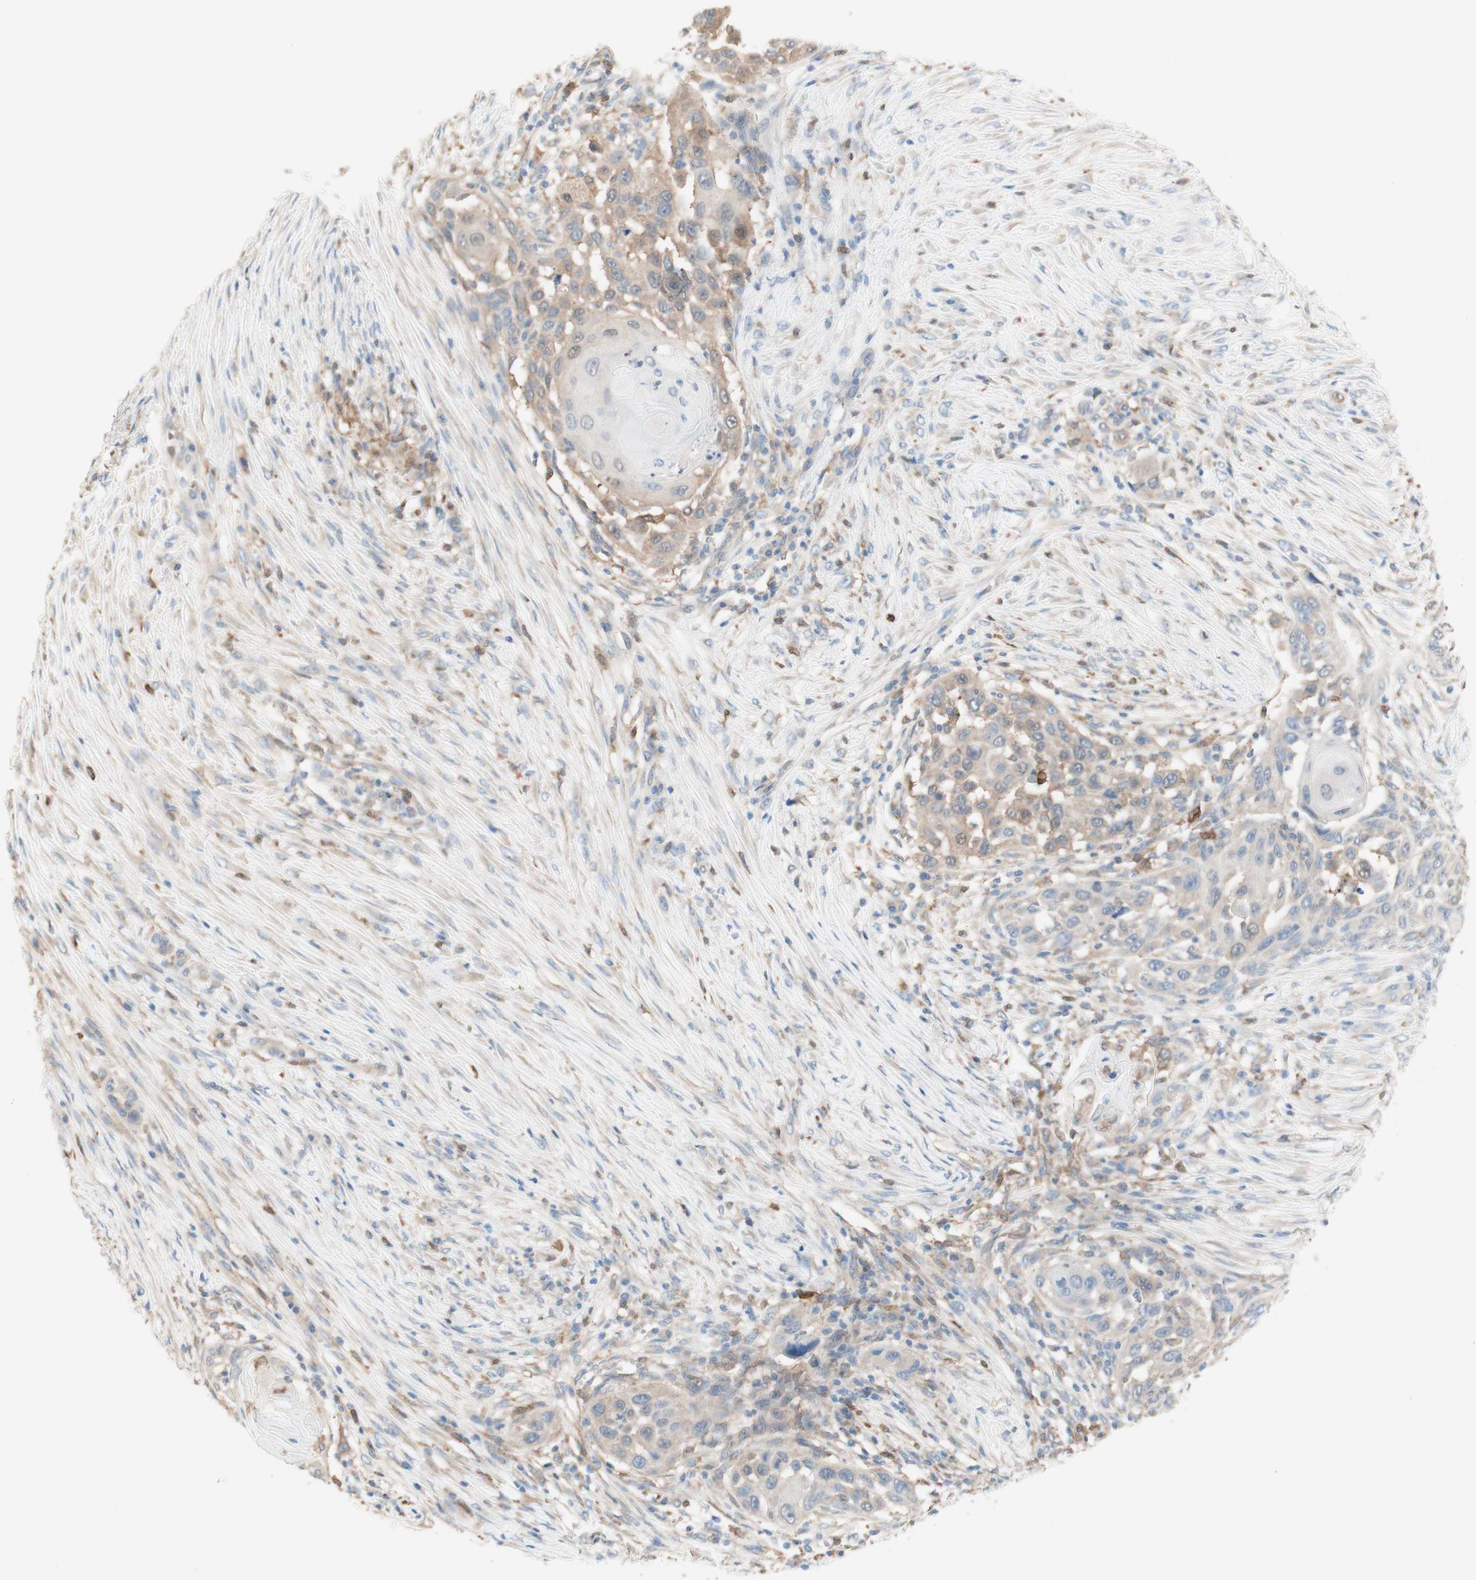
{"staining": {"intensity": "weak", "quantity": ">75%", "location": "cytoplasmic/membranous"}, "tissue": "skin cancer", "cell_type": "Tumor cells", "image_type": "cancer", "snomed": [{"axis": "morphology", "description": "Squamous cell carcinoma, NOS"}, {"axis": "topography", "description": "Skin"}], "caption": "A brown stain highlights weak cytoplasmic/membranous positivity of a protein in skin squamous cell carcinoma tumor cells.", "gene": "COMT", "patient": {"sex": "female", "age": 44}}